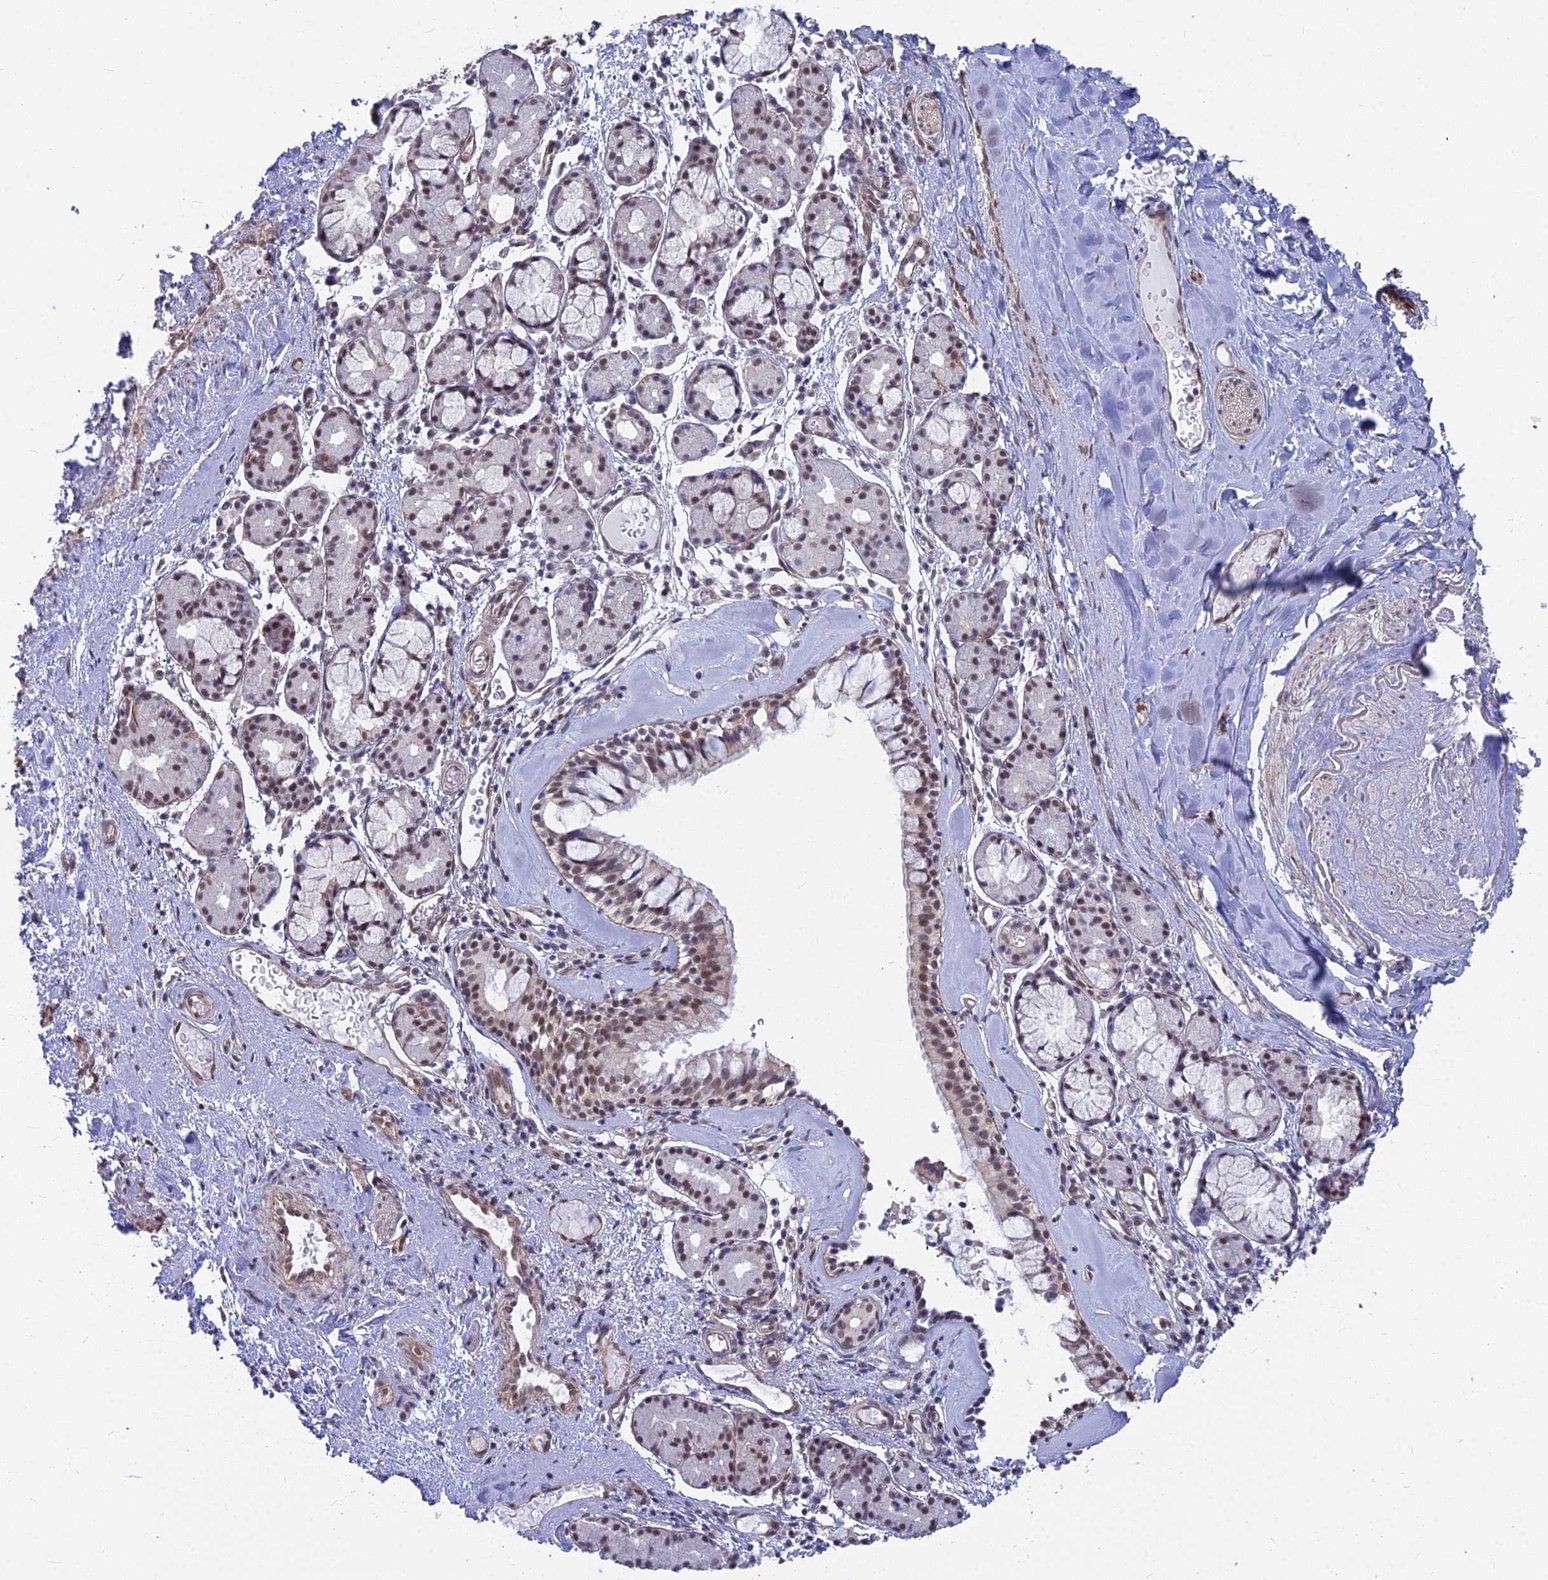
{"staining": {"intensity": "weak", "quantity": "25%-75%", "location": "cytoplasmic/membranous,nuclear"}, "tissue": "nasopharynx", "cell_type": "Respiratory epithelial cells", "image_type": "normal", "snomed": [{"axis": "morphology", "description": "Normal tissue, NOS"}, {"axis": "topography", "description": "Nasopharynx"}], "caption": "Immunohistochemical staining of benign human nasopharynx exhibits low levels of weak cytoplasmic/membranous,nuclear expression in about 25%-75% of respiratory epithelial cells. Immunohistochemistry (ihc) stains the protein in brown and the nuclei are stained blue.", "gene": "YJU2", "patient": {"sex": "male", "age": 82}}